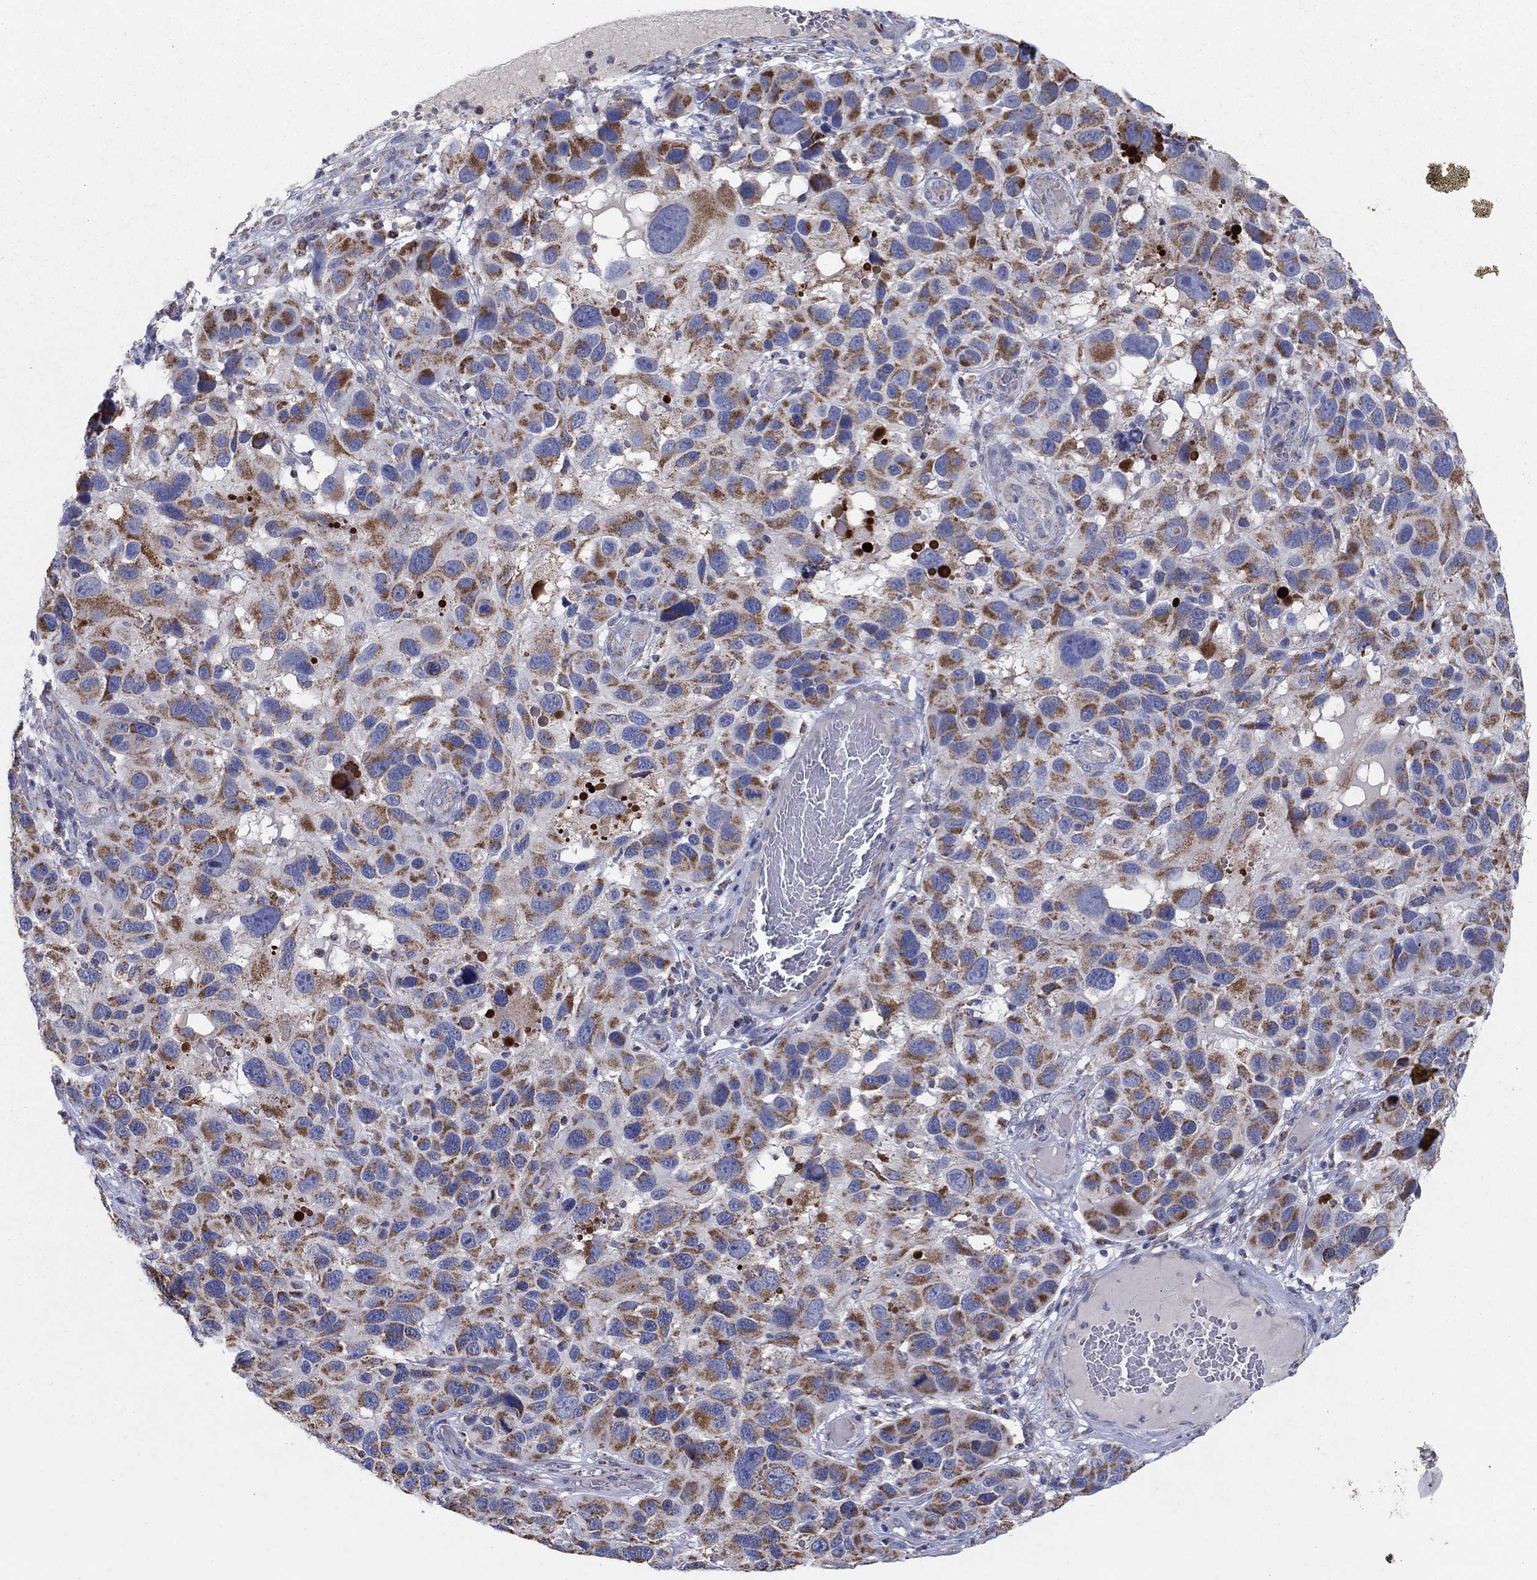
{"staining": {"intensity": "moderate", "quantity": "25%-75%", "location": "cytoplasmic/membranous"}, "tissue": "melanoma", "cell_type": "Tumor cells", "image_type": "cancer", "snomed": [{"axis": "morphology", "description": "Malignant melanoma, NOS"}, {"axis": "topography", "description": "Skin"}], "caption": "IHC (DAB) staining of human malignant melanoma displays moderate cytoplasmic/membranous protein expression in approximately 25%-75% of tumor cells. IHC stains the protein of interest in brown and the nuclei are stained blue.", "gene": "C9orf85", "patient": {"sex": "male", "age": 53}}